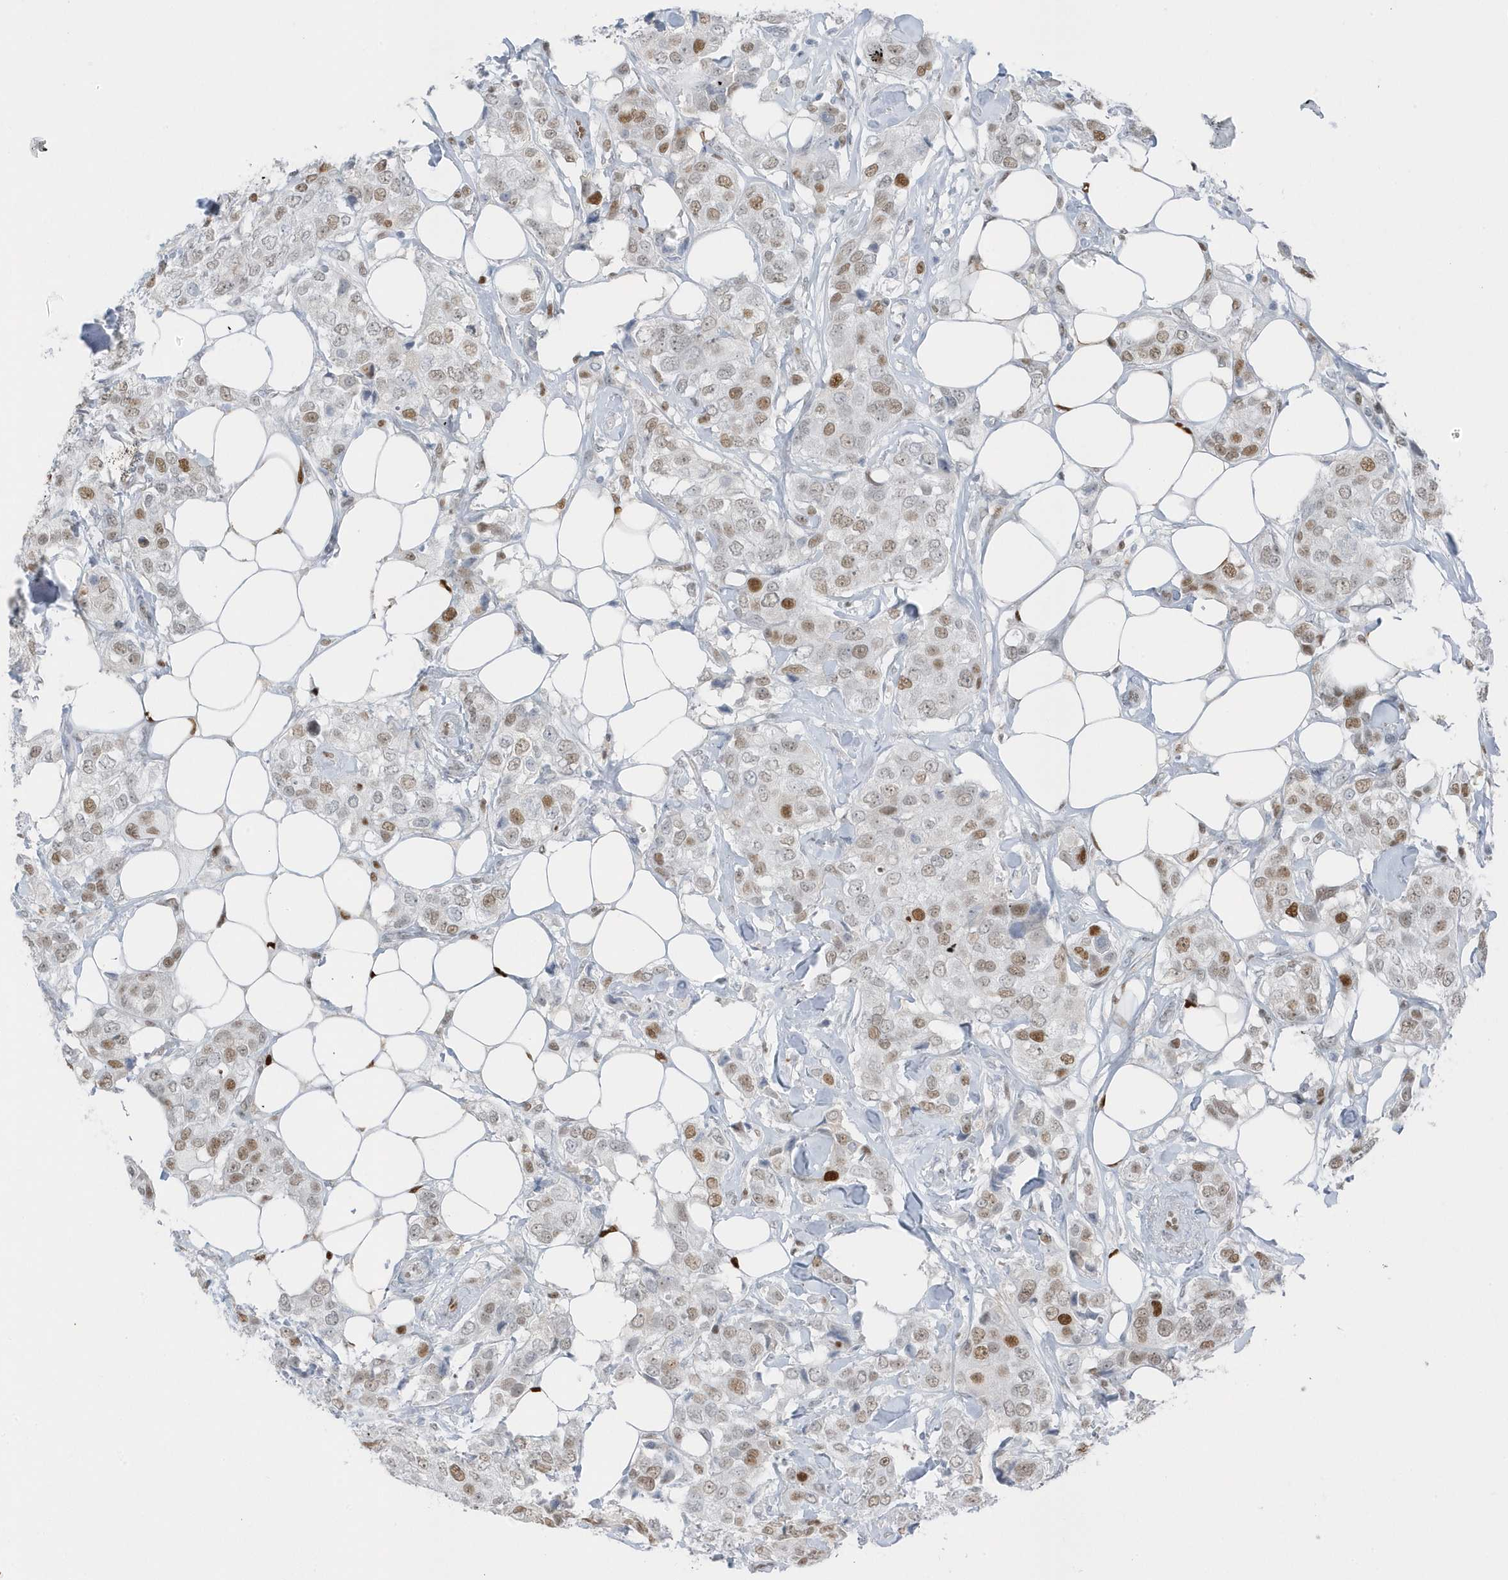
{"staining": {"intensity": "moderate", "quantity": ">75%", "location": "nuclear"}, "tissue": "breast cancer", "cell_type": "Tumor cells", "image_type": "cancer", "snomed": [{"axis": "morphology", "description": "Duct carcinoma"}, {"axis": "topography", "description": "Breast"}], "caption": "The photomicrograph demonstrates a brown stain indicating the presence of a protein in the nuclear of tumor cells in breast cancer (intraductal carcinoma).", "gene": "SMIM34", "patient": {"sex": "female", "age": 80}}